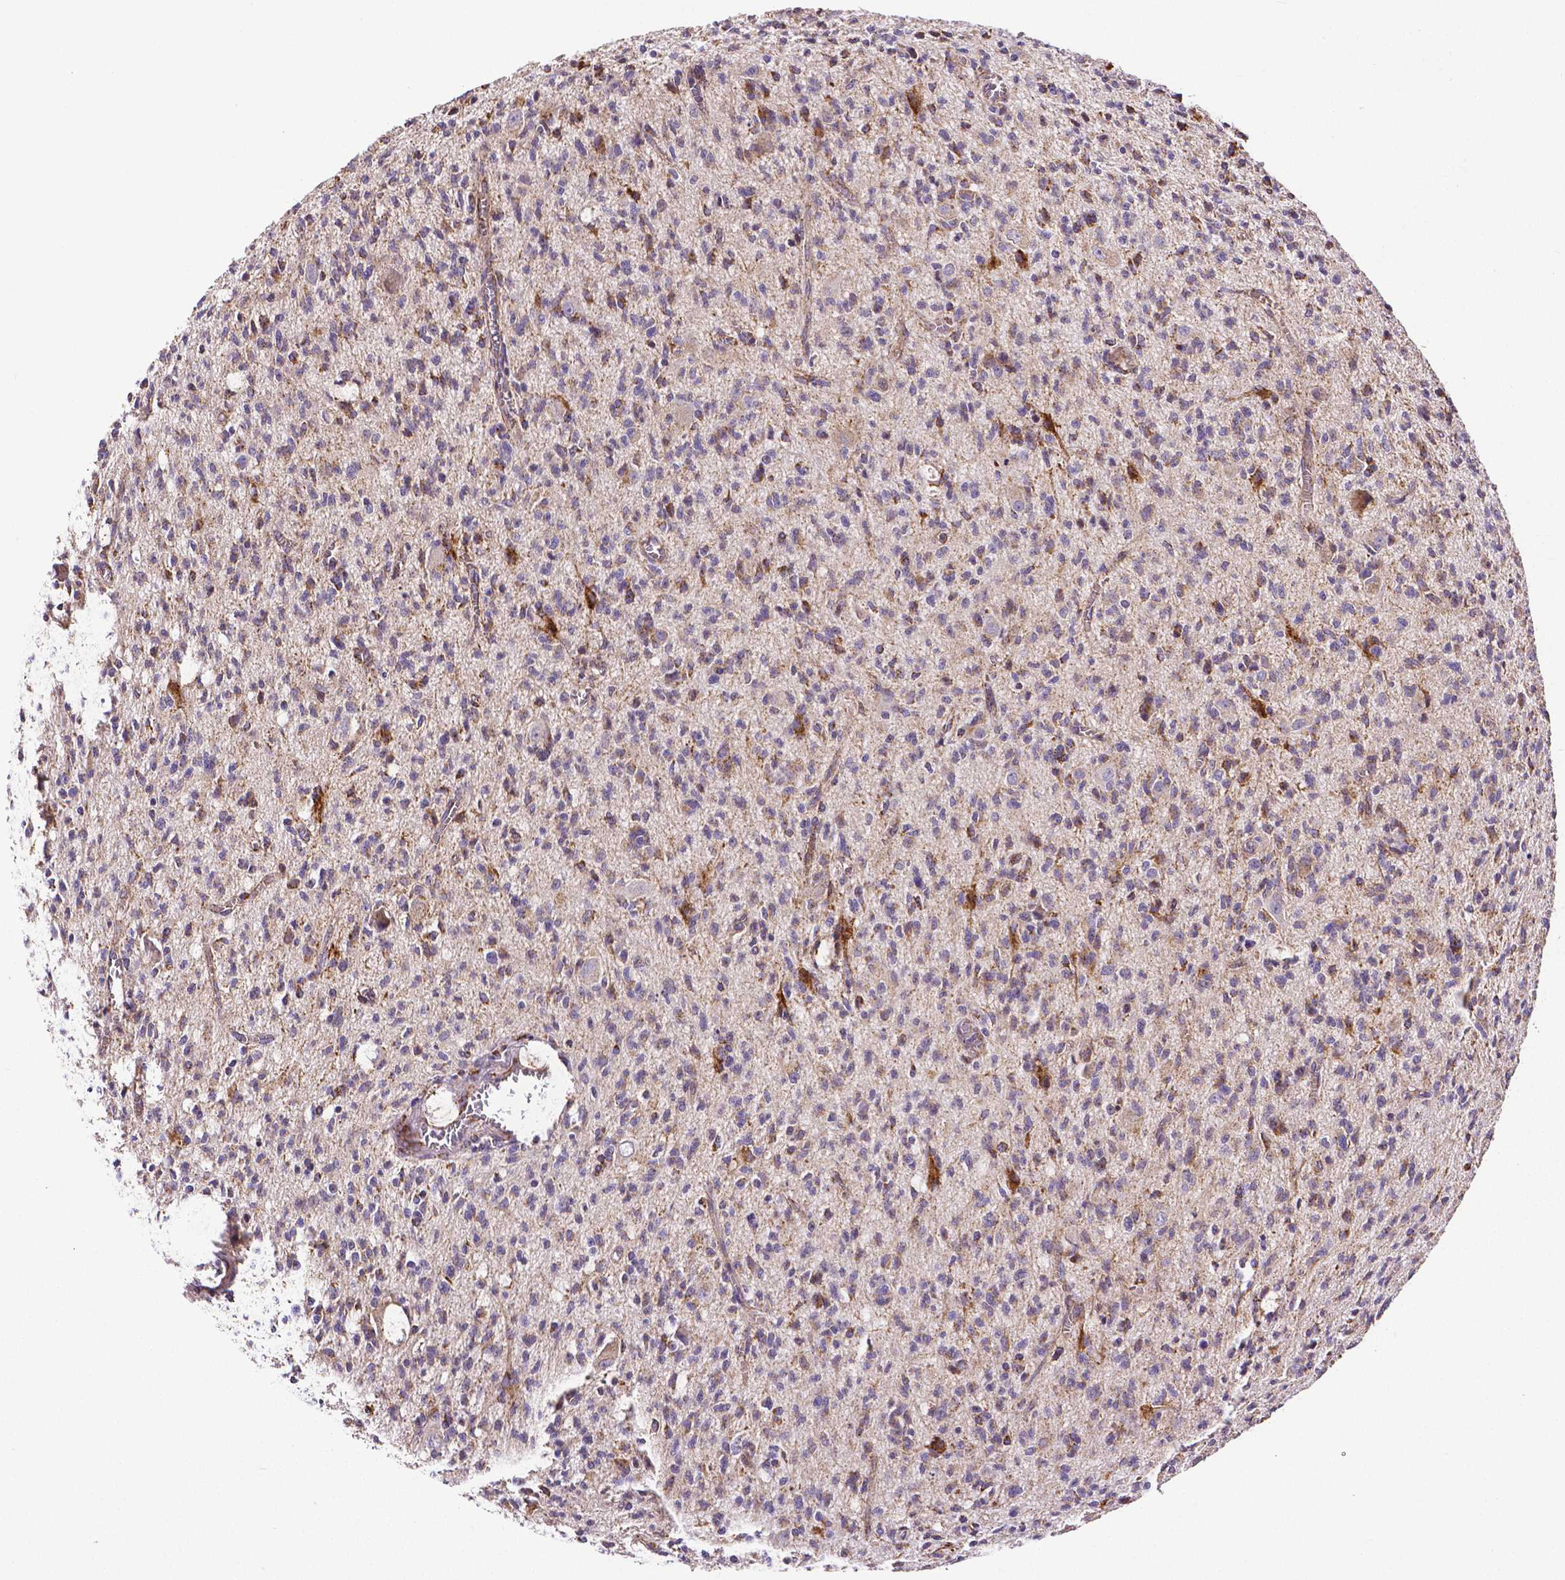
{"staining": {"intensity": "moderate", "quantity": "<25%", "location": "cytoplasmic/membranous"}, "tissue": "glioma", "cell_type": "Tumor cells", "image_type": "cancer", "snomed": [{"axis": "morphology", "description": "Glioma, malignant, Low grade"}, {"axis": "topography", "description": "Brain"}], "caption": "Immunohistochemical staining of malignant glioma (low-grade) demonstrates moderate cytoplasmic/membranous protein staining in approximately <25% of tumor cells. The staining was performed using DAB (3,3'-diaminobenzidine), with brown indicating positive protein expression. Nuclei are stained blue with hematoxylin.", "gene": "MACC1", "patient": {"sex": "male", "age": 64}}